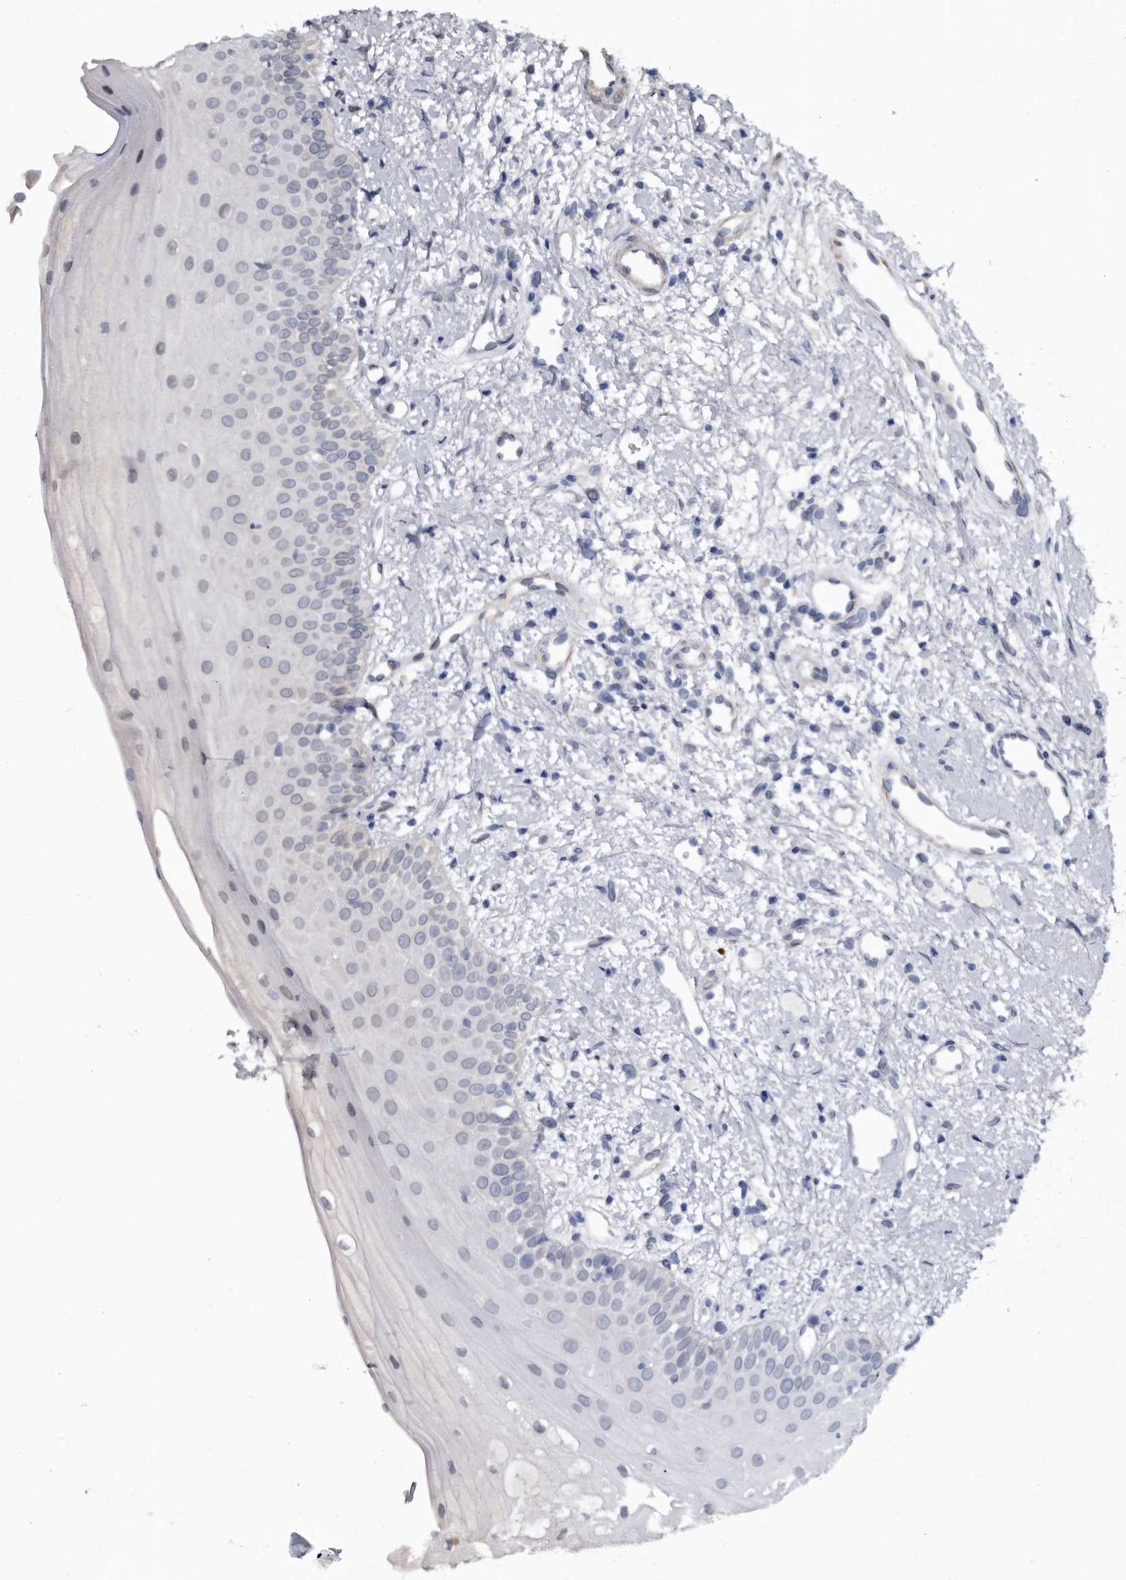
{"staining": {"intensity": "weak", "quantity": "<25%", "location": "cytoplasmic/membranous"}, "tissue": "oral mucosa", "cell_type": "Squamous epithelial cells", "image_type": "normal", "snomed": [{"axis": "morphology", "description": "Normal tissue, NOS"}, {"axis": "topography", "description": "Oral tissue"}], "caption": "Immunohistochemistry (IHC) image of benign oral mucosa stained for a protein (brown), which displays no expression in squamous epithelial cells.", "gene": "PROM1", "patient": {"sex": "female", "age": 63}}